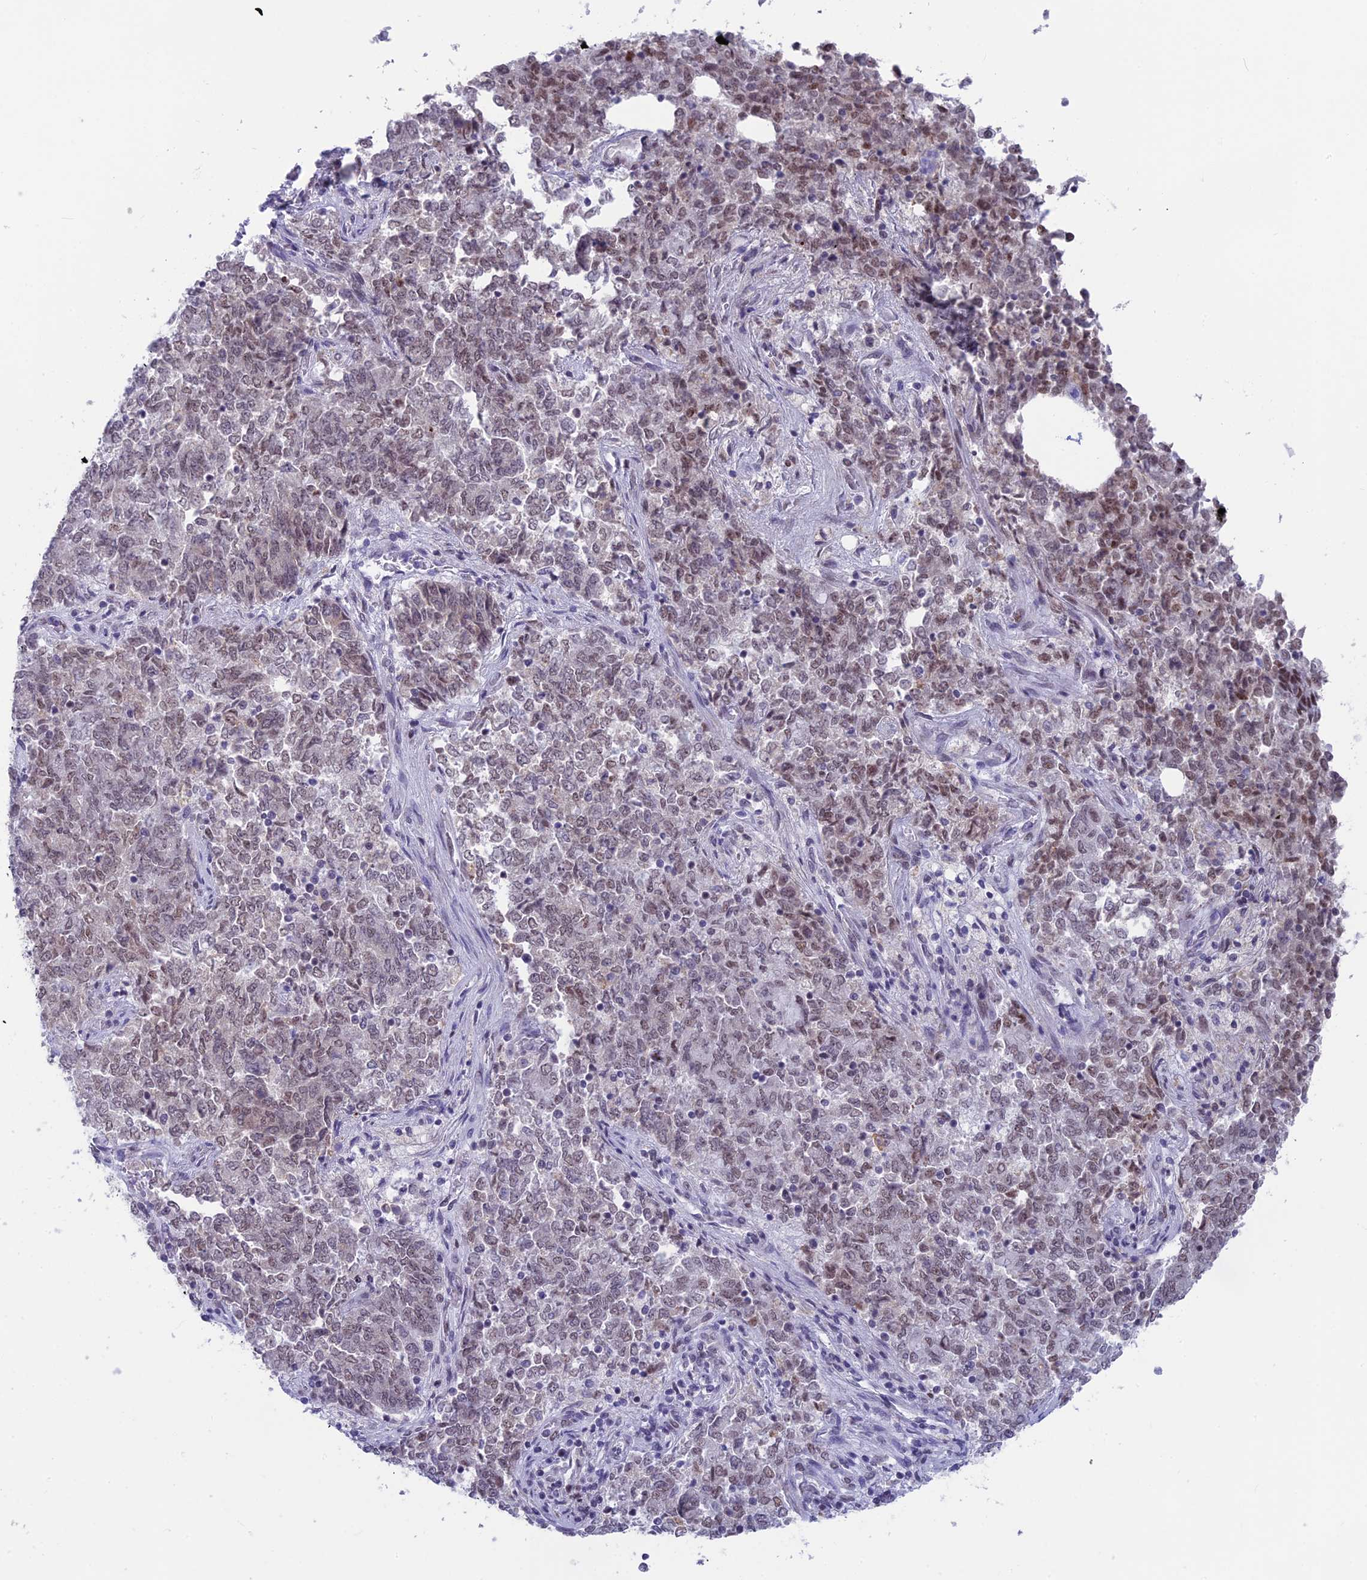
{"staining": {"intensity": "weak", "quantity": ">75%", "location": "nuclear"}, "tissue": "endometrial cancer", "cell_type": "Tumor cells", "image_type": "cancer", "snomed": [{"axis": "morphology", "description": "Adenocarcinoma, NOS"}, {"axis": "topography", "description": "Endometrium"}], "caption": "IHC (DAB) staining of endometrial cancer displays weak nuclear protein expression in approximately >75% of tumor cells.", "gene": "SRSF5", "patient": {"sex": "female", "age": 80}}